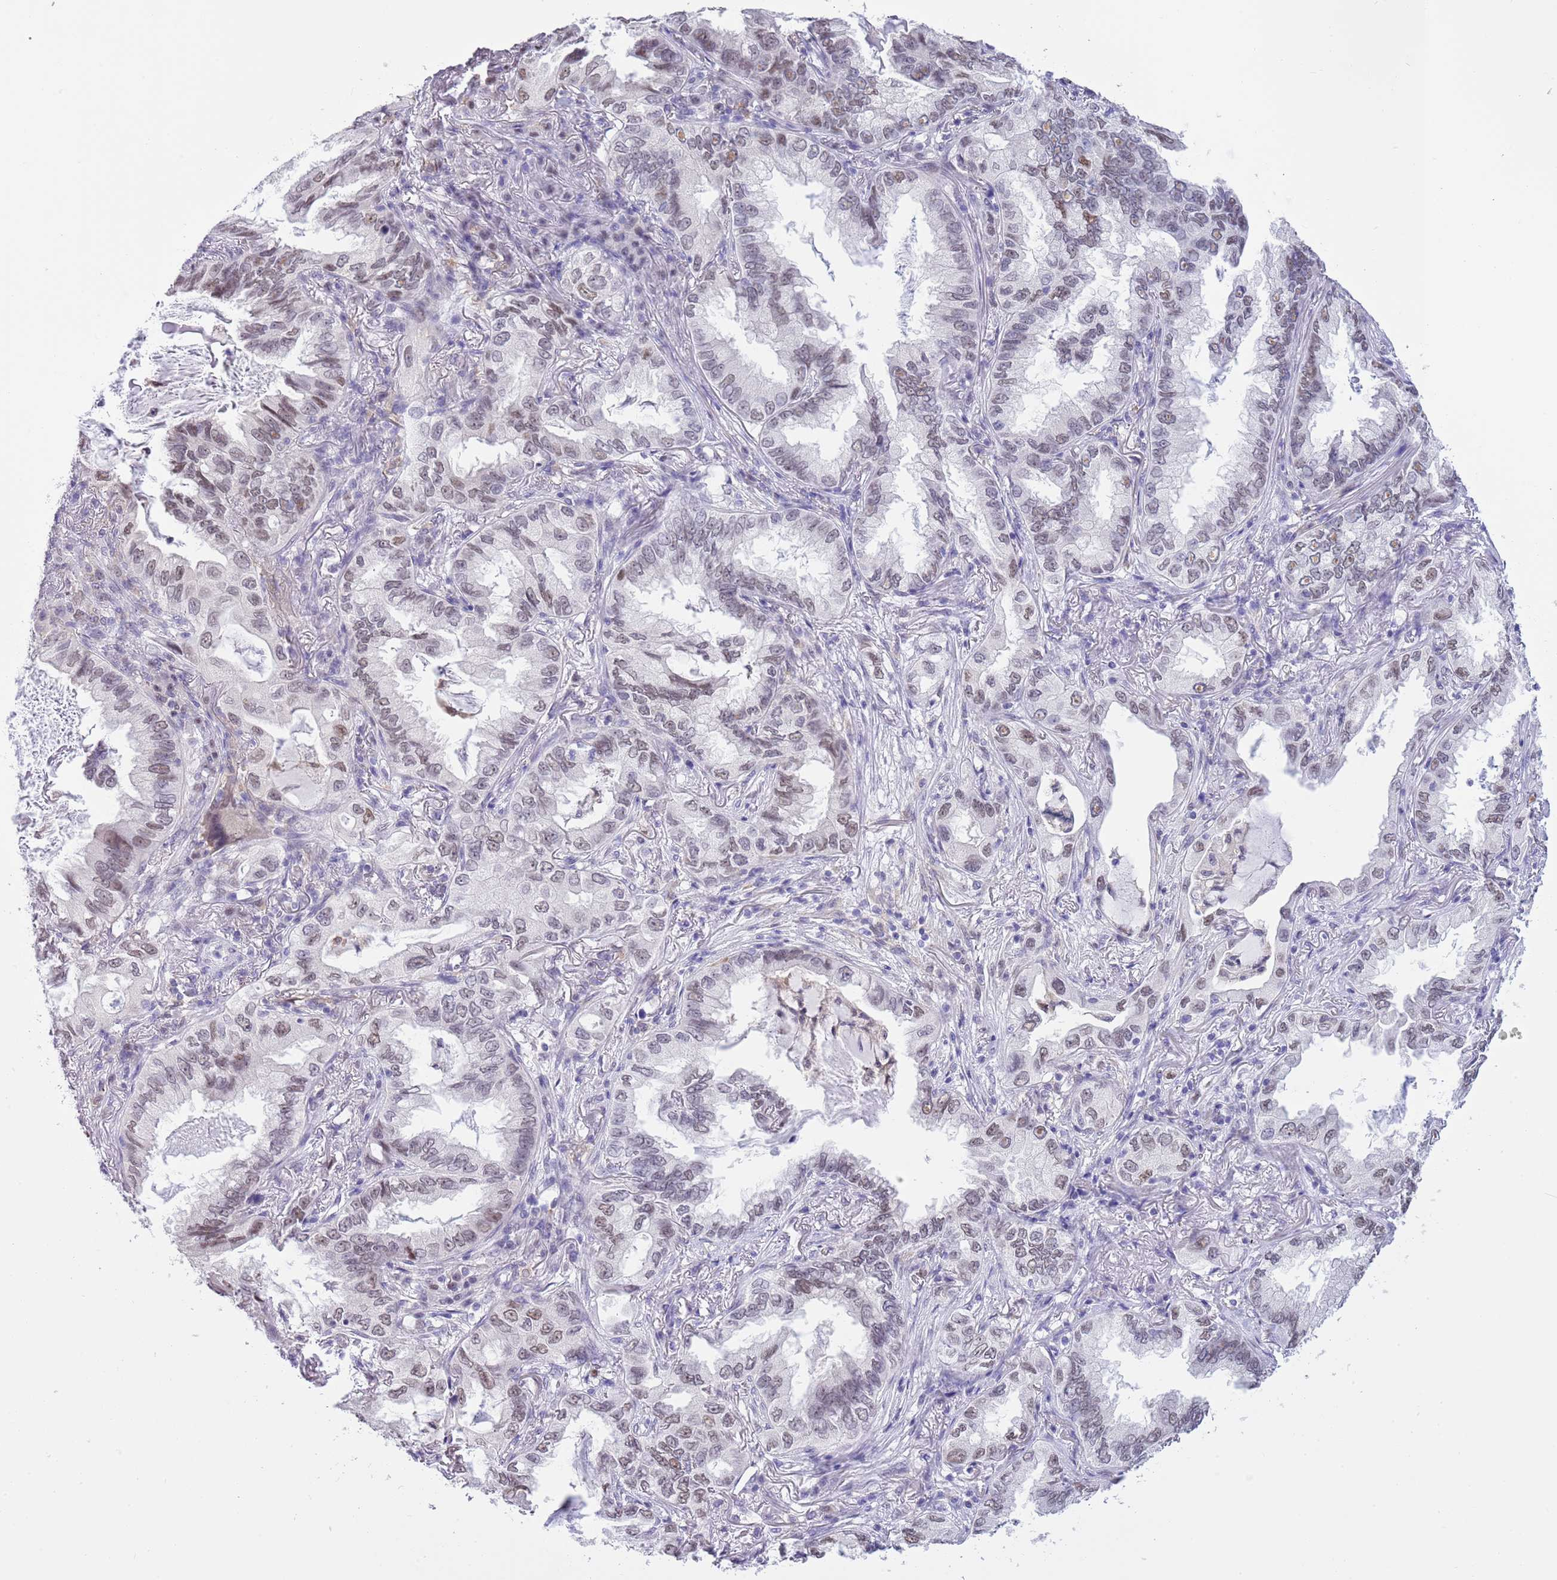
{"staining": {"intensity": "weak", "quantity": "25%-75%", "location": "nuclear"}, "tissue": "lung cancer", "cell_type": "Tumor cells", "image_type": "cancer", "snomed": [{"axis": "morphology", "description": "Adenocarcinoma, NOS"}, {"axis": "topography", "description": "Lung"}], "caption": "Protein expression analysis of human lung cancer reveals weak nuclear staining in approximately 25%-75% of tumor cells.", "gene": "PPP1R17", "patient": {"sex": "female", "age": 69}}